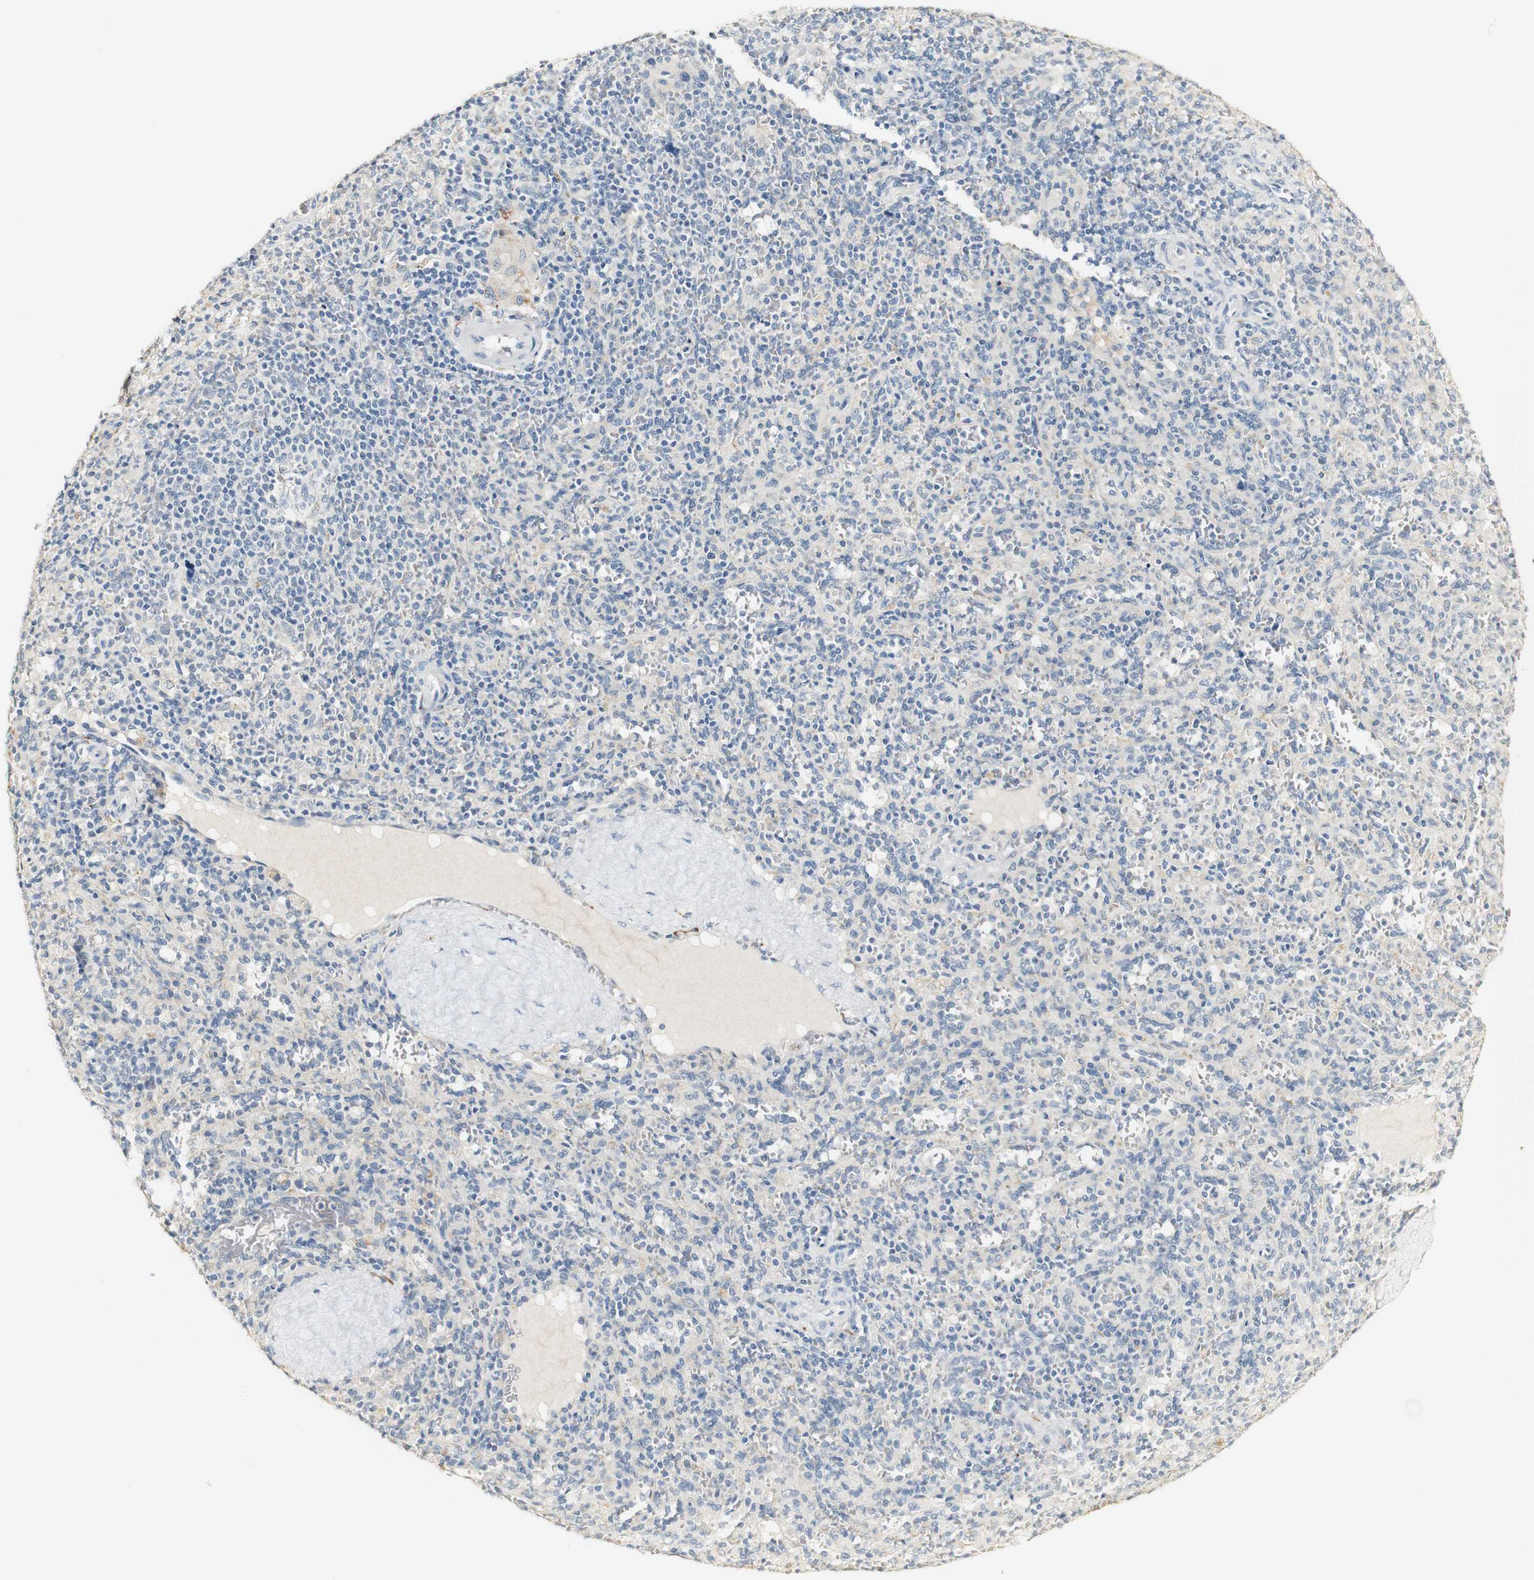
{"staining": {"intensity": "weak", "quantity": "<25%", "location": "cytoplasmic/membranous"}, "tissue": "spleen", "cell_type": "Cells in red pulp", "image_type": "normal", "snomed": [{"axis": "morphology", "description": "Normal tissue, NOS"}, {"axis": "topography", "description": "Spleen"}], "caption": "This is a micrograph of IHC staining of benign spleen, which shows no positivity in cells in red pulp. (DAB (3,3'-diaminobenzidine) IHC visualized using brightfield microscopy, high magnification).", "gene": "SYT7", "patient": {"sex": "male", "age": 36}}